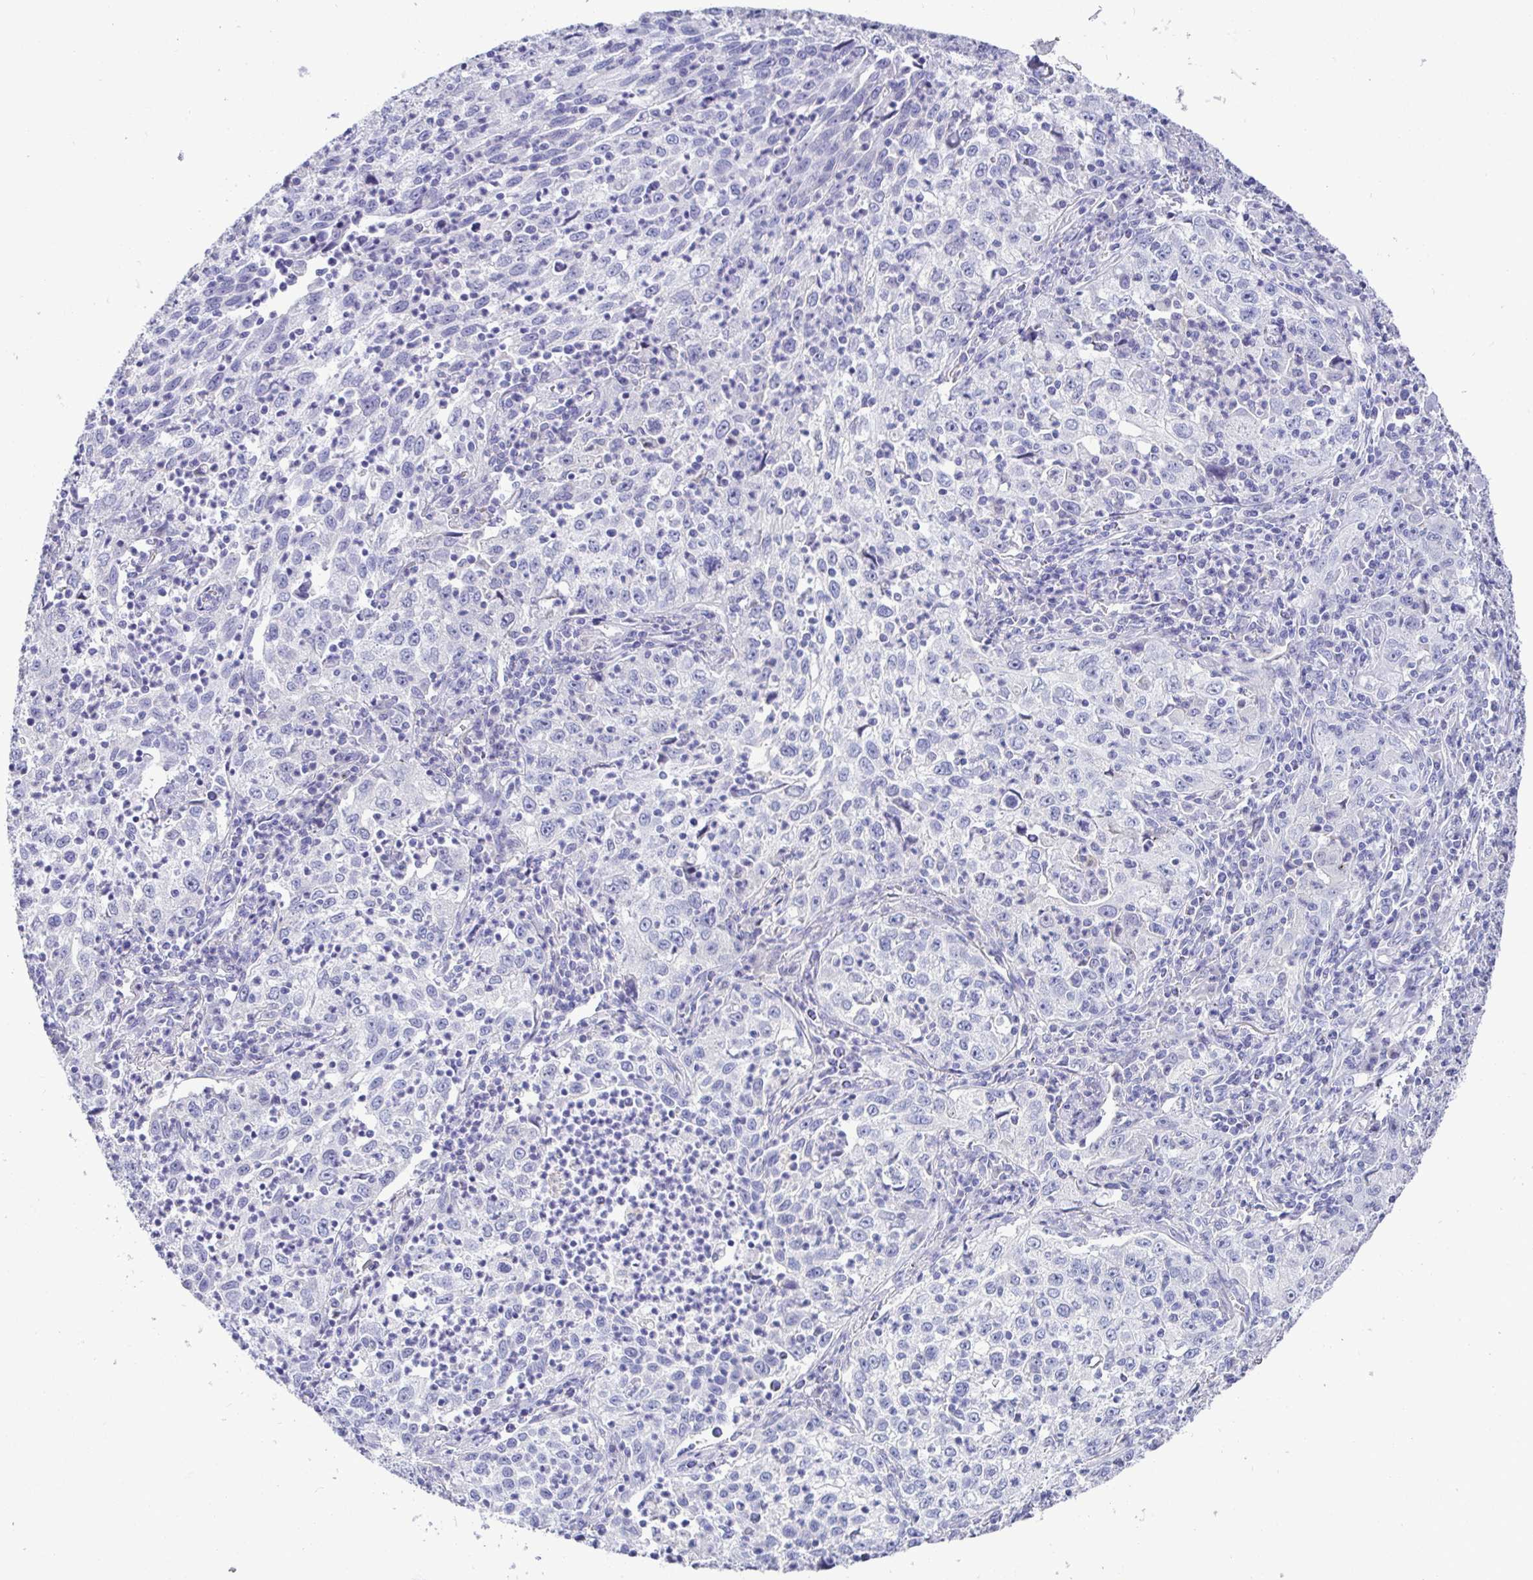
{"staining": {"intensity": "negative", "quantity": "none", "location": "none"}, "tissue": "lung cancer", "cell_type": "Tumor cells", "image_type": "cancer", "snomed": [{"axis": "morphology", "description": "Squamous cell carcinoma, NOS"}, {"axis": "topography", "description": "Lung"}], "caption": "The immunohistochemistry (IHC) histopathology image has no significant expression in tumor cells of lung cancer (squamous cell carcinoma) tissue. (DAB IHC, high magnification).", "gene": "TMEM241", "patient": {"sex": "male", "age": 71}}